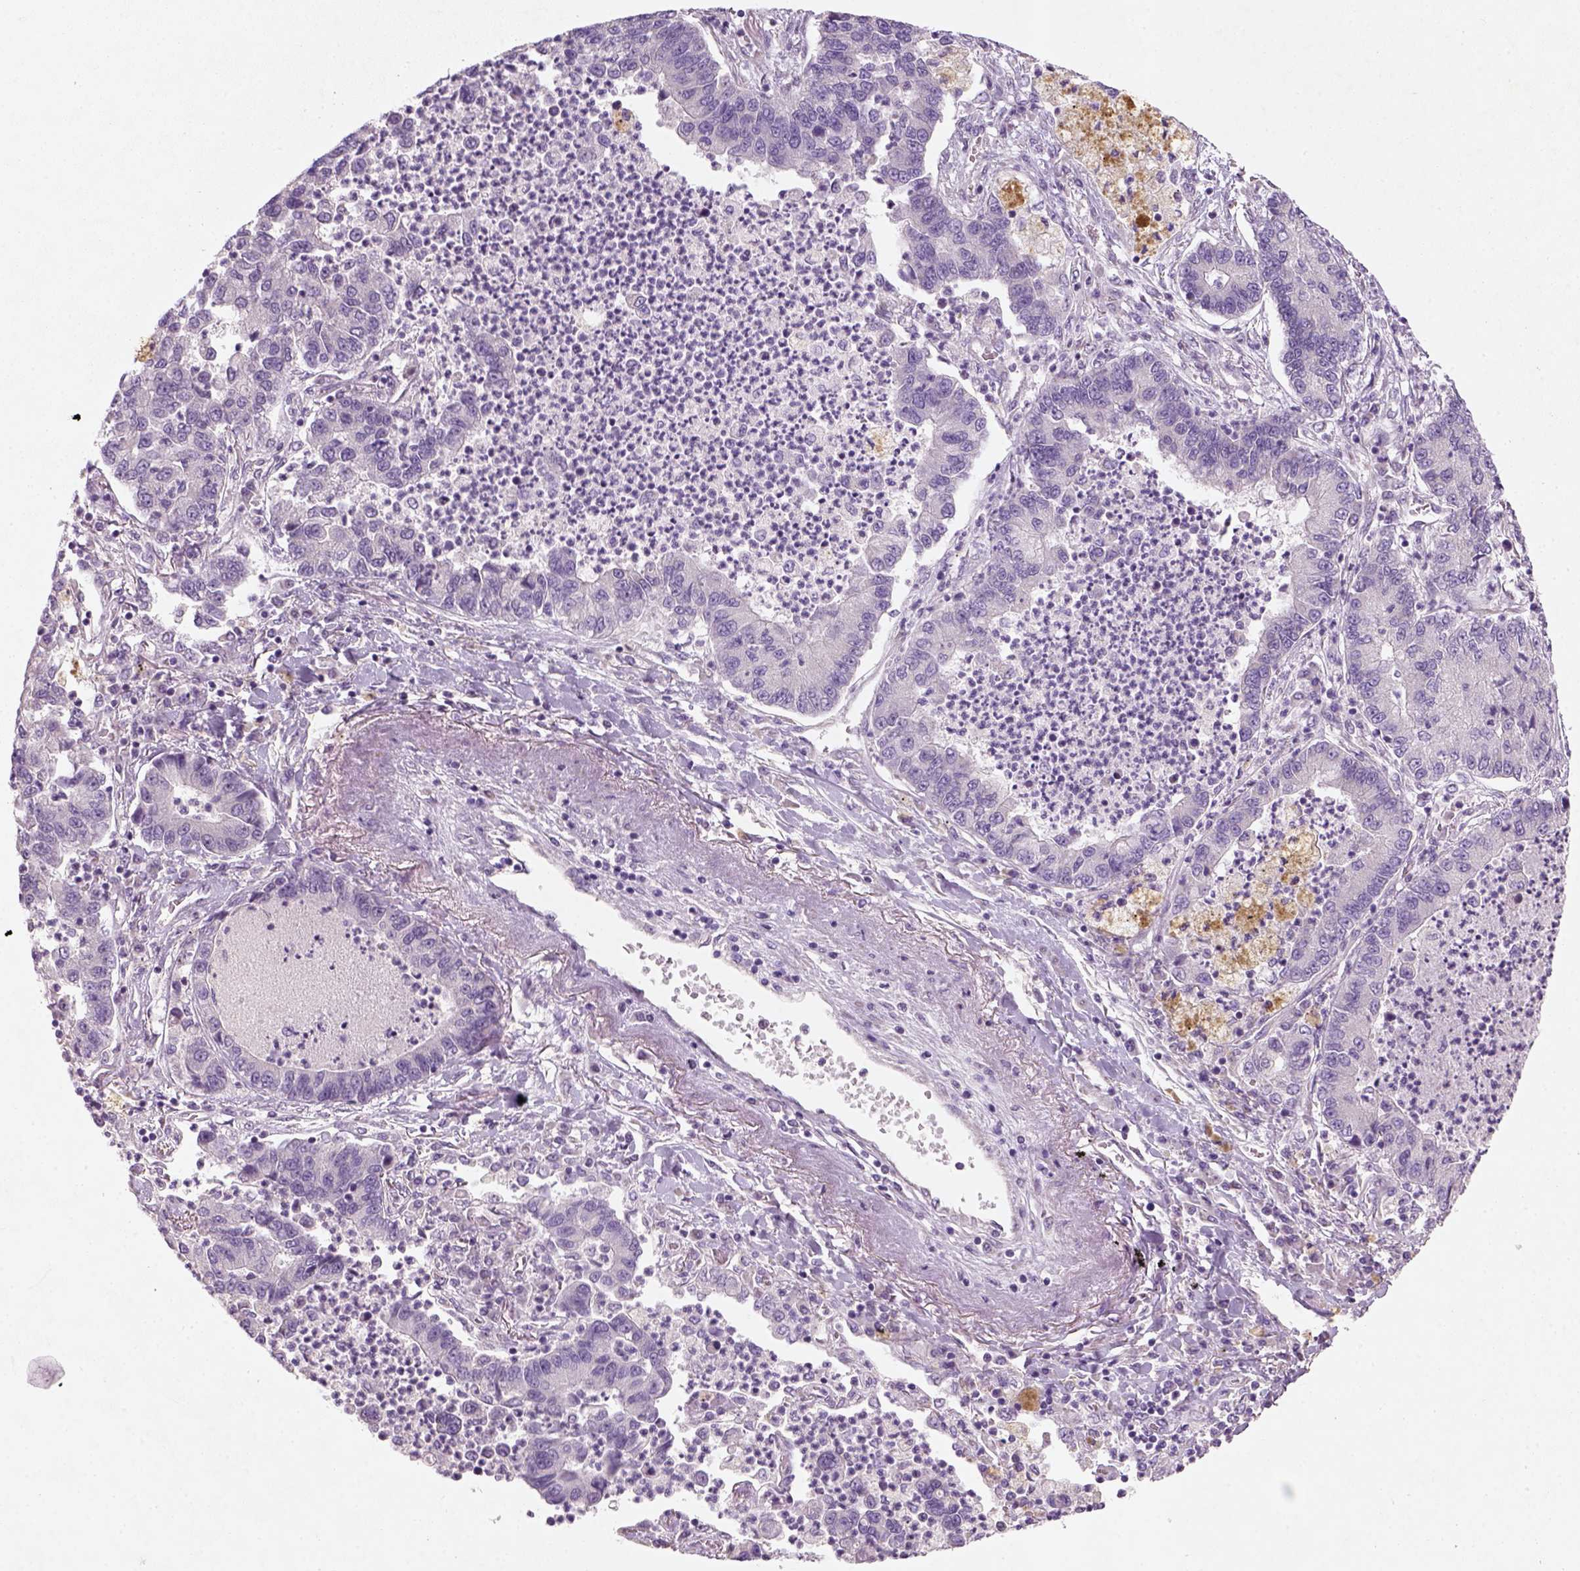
{"staining": {"intensity": "negative", "quantity": "none", "location": "none"}, "tissue": "lung cancer", "cell_type": "Tumor cells", "image_type": "cancer", "snomed": [{"axis": "morphology", "description": "Adenocarcinoma, NOS"}, {"axis": "topography", "description": "Lung"}], "caption": "Immunohistochemistry micrograph of neoplastic tissue: lung adenocarcinoma stained with DAB (3,3'-diaminobenzidine) reveals no significant protein staining in tumor cells.", "gene": "NUDT6", "patient": {"sex": "female", "age": 57}}